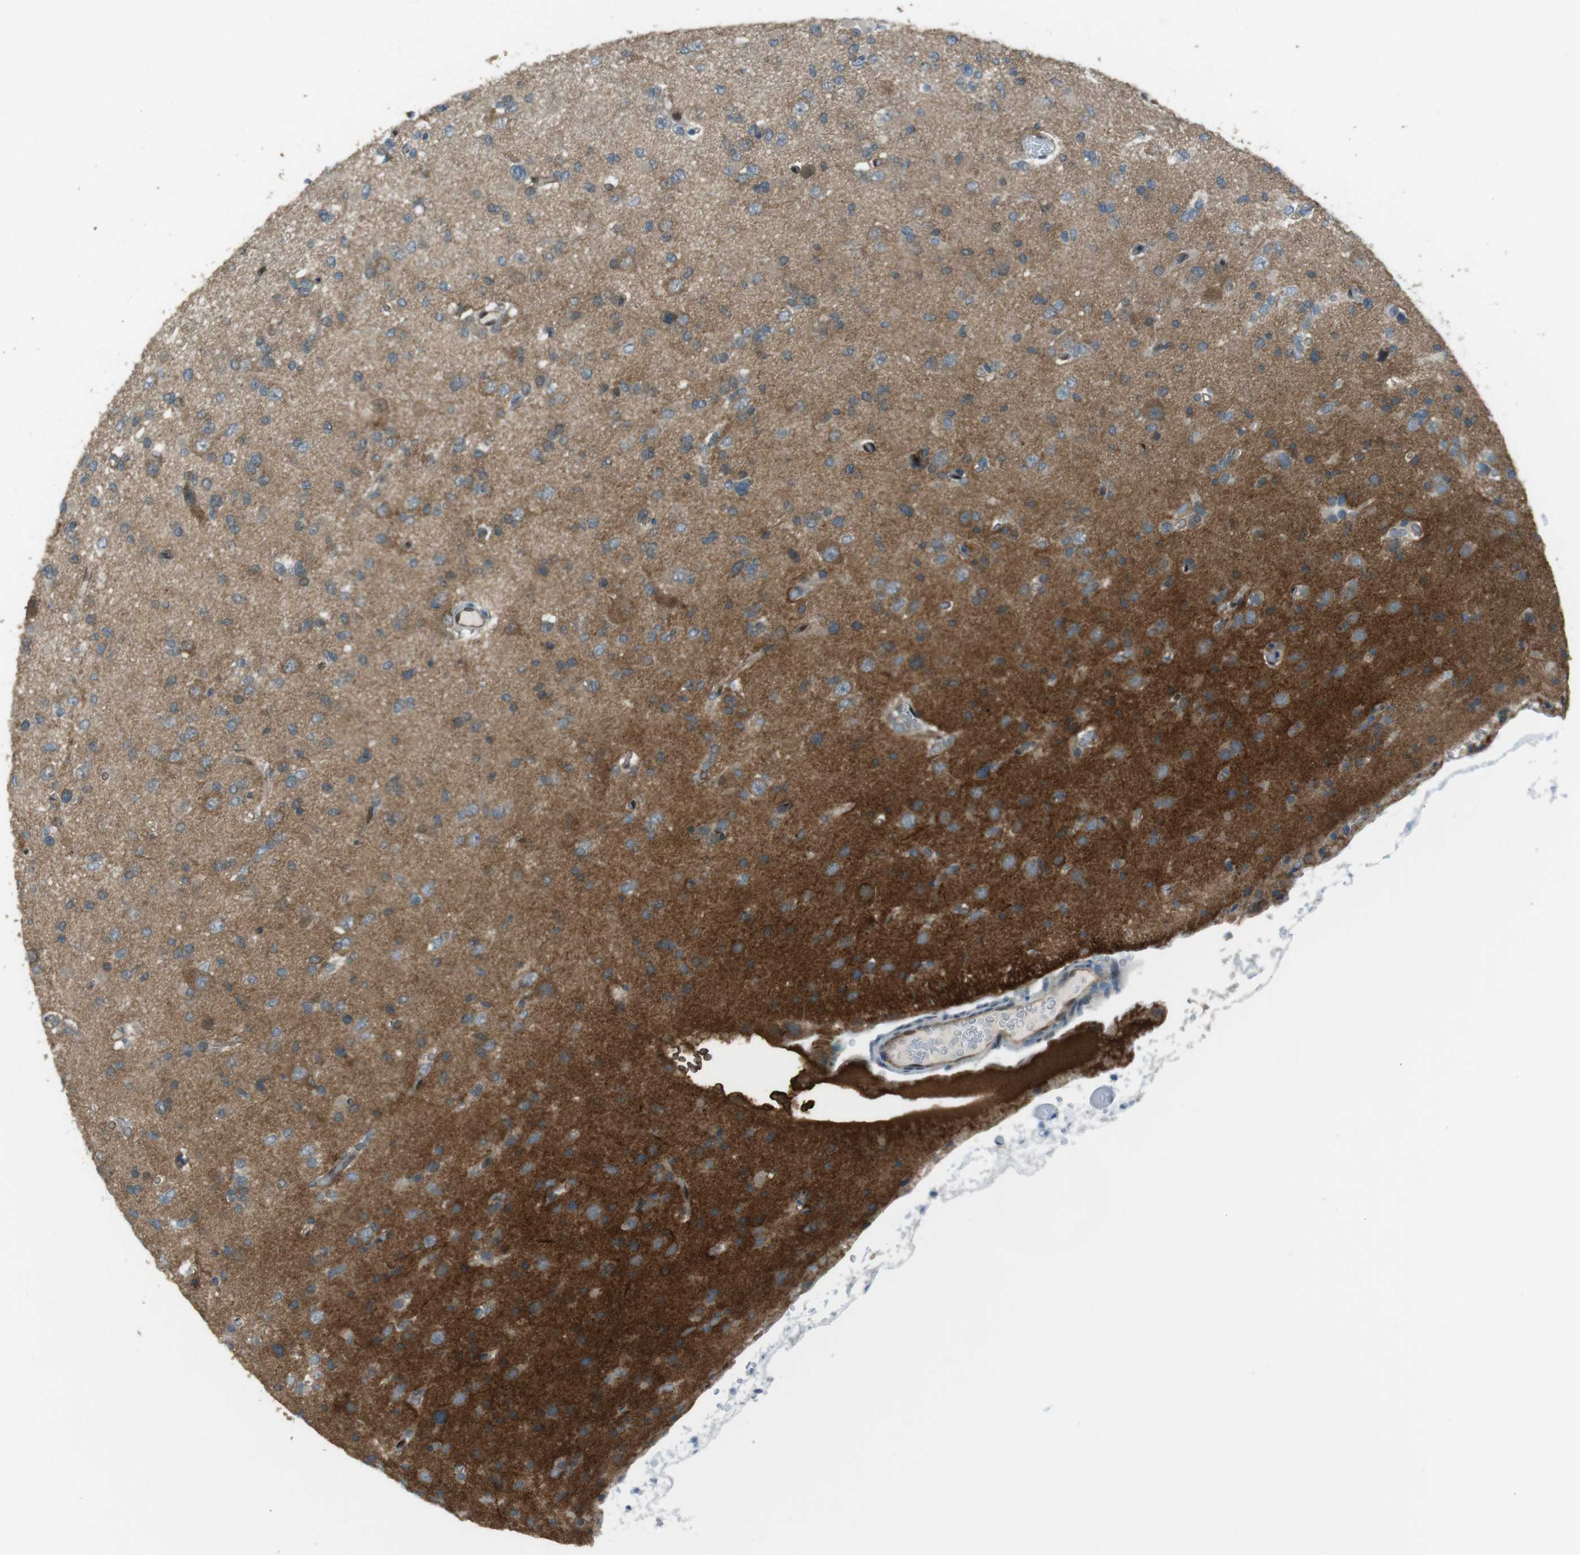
{"staining": {"intensity": "weak", "quantity": "<25%", "location": "cytoplasmic/membranous"}, "tissue": "glioma", "cell_type": "Tumor cells", "image_type": "cancer", "snomed": [{"axis": "morphology", "description": "Glioma, malignant, Low grade"}, {"axis": "topography", "description": "Brain"}], "caption": "Micrograph shows no protein positivity in tumor cells of malignant low-grade glioma tissue.", "gene": "MFAP3", "patient": {"sex": "female", "age": 22}}